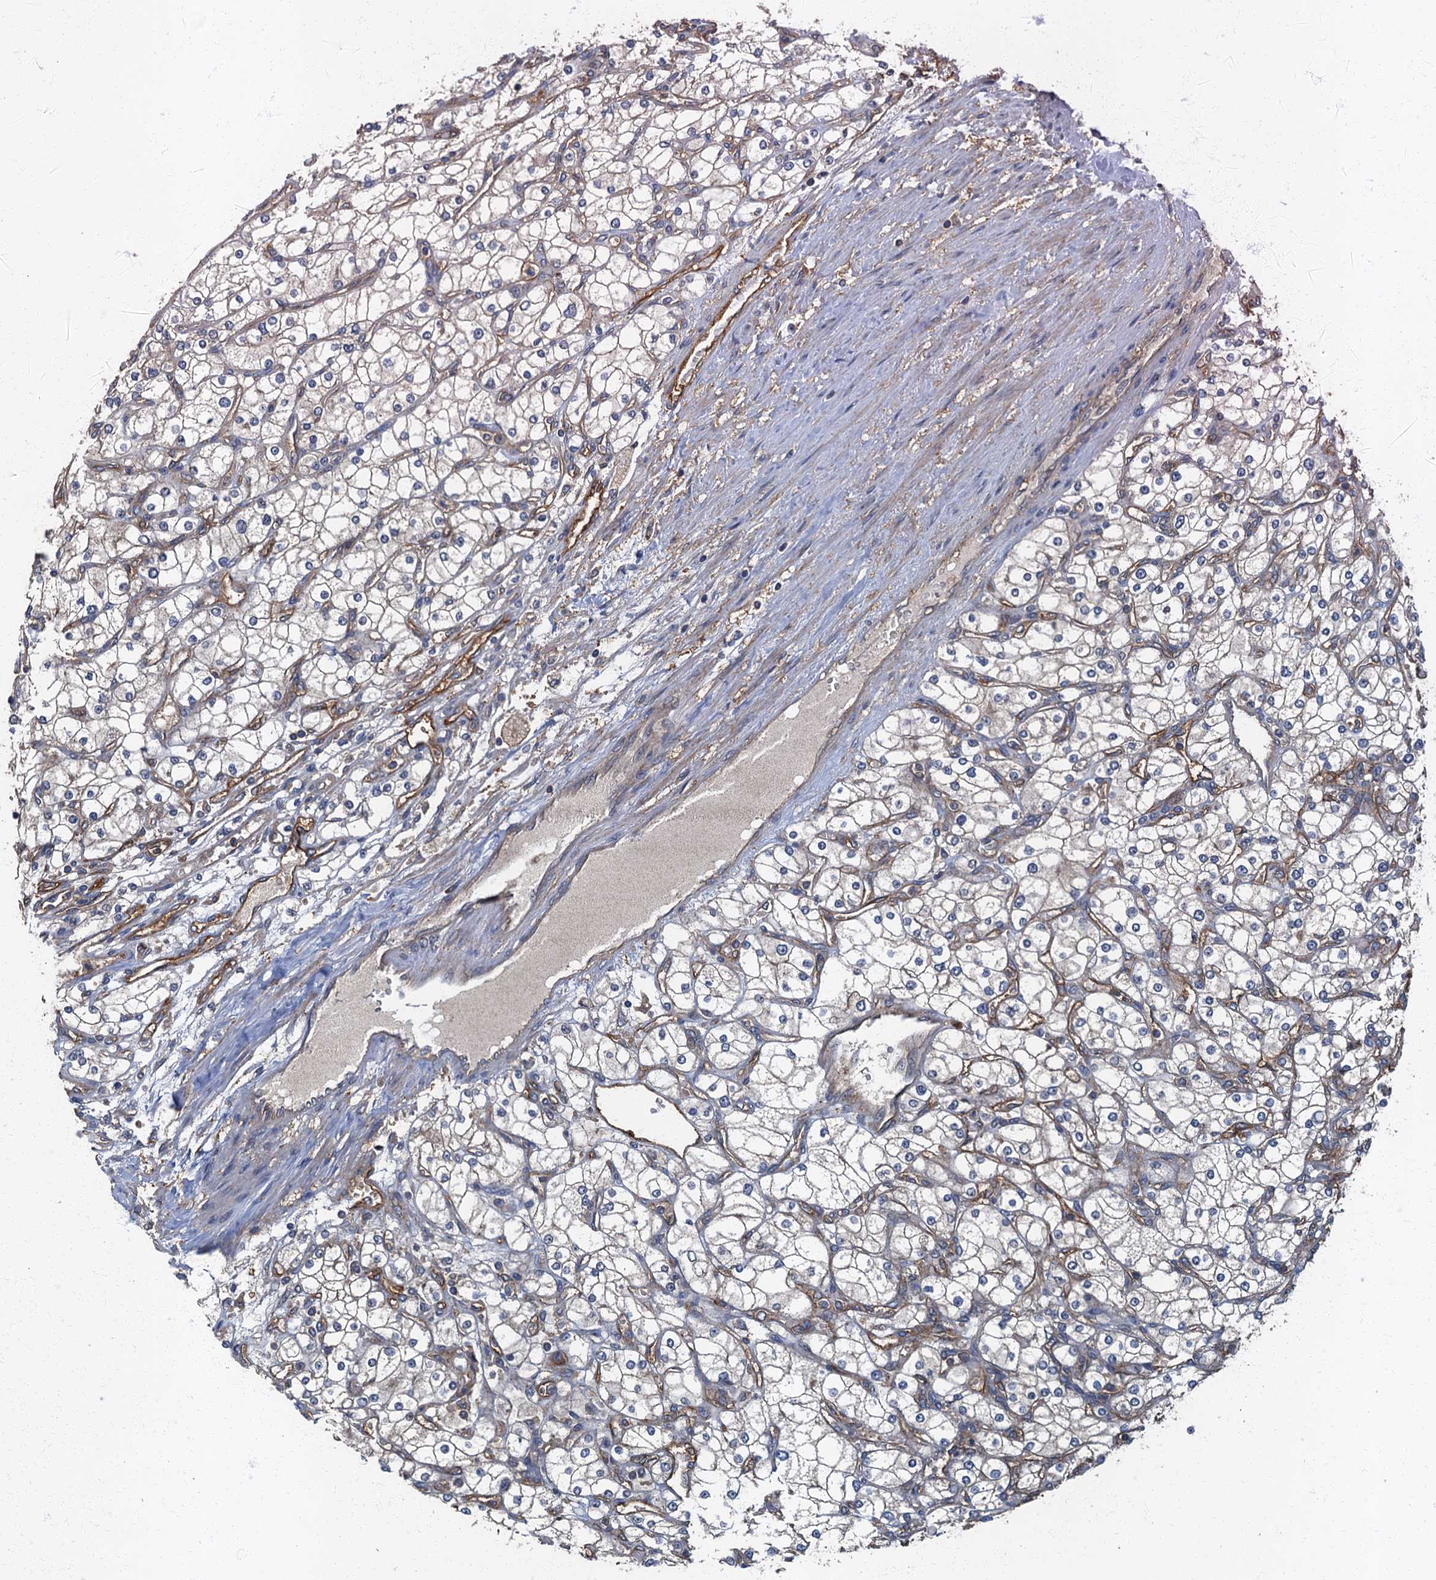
{"staining": {"intensity": "weak", "quantity": "<25%", "location": "cytoplasmic/membranous"}, "tissue": "renal cancer", "cell_type": "Tumor cells", "image_type": "cancer", "snomed": [{"axis": "morphology", "description": "Adenocarcinoma, NOS"}, {"axis": "topography", "description": "Kidney"}], "caption": "Immunohistochemistry (IHC) micrograph of human renal adenocarcinoma stained for a protein (brown), which reveals no positivity in tumor cells.", "gene": "ARL11", "patient": {"sex": "male", "age": 80}}